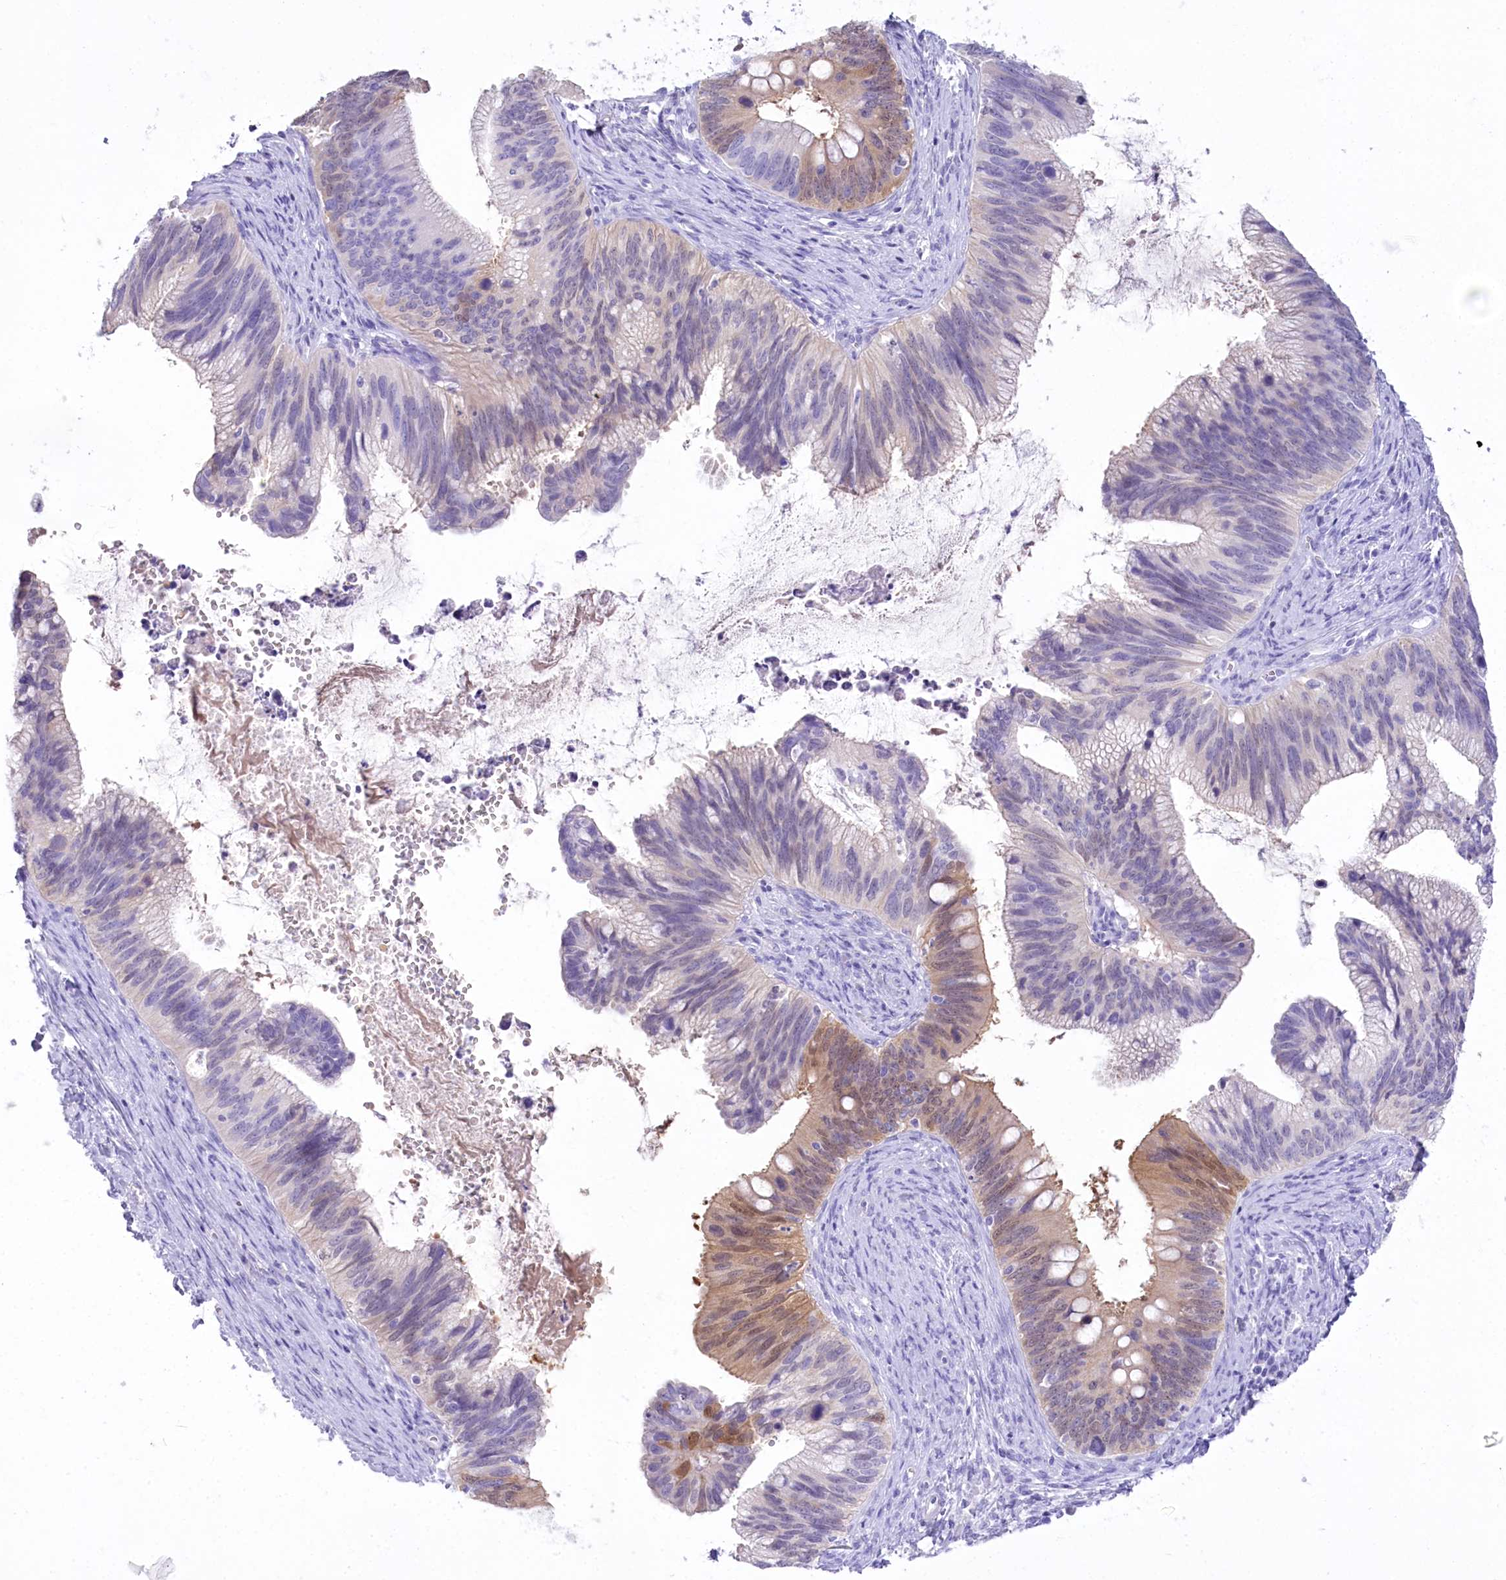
{"staining": {"intensity": "moderate", "quantity": "25%-75%", "location": "cytoplasmic/membranous,nuclear"}, "tissue": "cervical cancer", "cell_type": "Tumor cells", "image_type": "cancer", "snomed": [{"axis": "morphology", "description": "Adenocarcinoma, NOS"}, {"axis": "topography", "description": "Cervix"}], "caption": "Tumor cells exhibit moderate cytoplasmic/membranous and nuclear expression in approximately 25%-75% of cells in cervical cancer (adenocarcinoma).", "gene": "PBLD", "patient": {"sex": "female", "age": 42}}